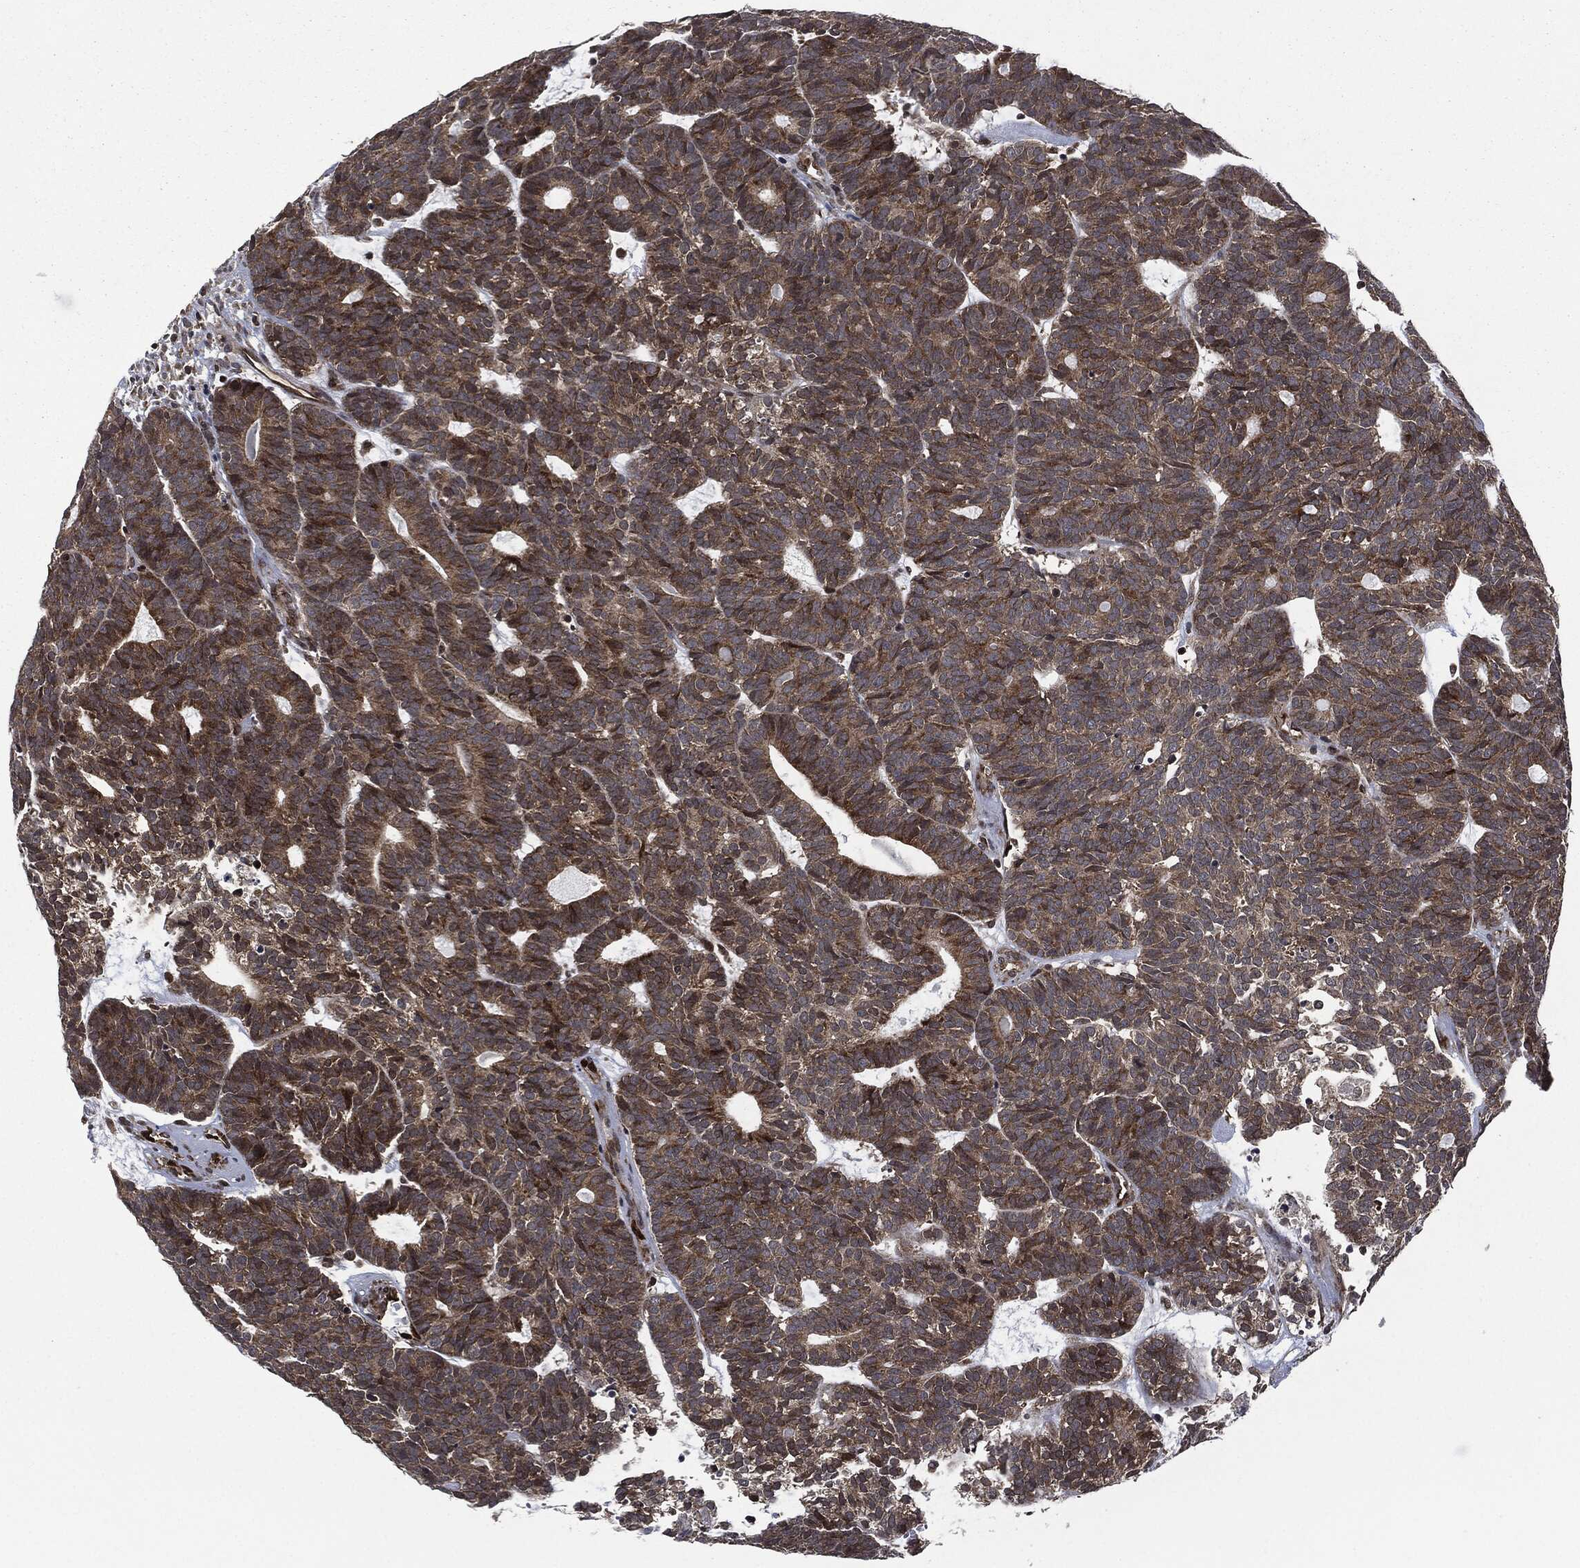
{"staining": {"intensity": "strong", "quantity": "25%-75%", "location": "cytoplasmic/membranous"}, "tissue": "head and neck cancer", "cell_type": "Tumor cells", "image_type": "cancer", "snomed": [{"axis": "morphology", "description": "Adenocarcinoma, NOS"}, {"axis": "topography", "description": "Head-Neck"}], "caption": "Immunohistochemical staining of human head and neck cancer shows high levels of strong cytoplasmic/membranous positivity in about 25%-75% of tumor cells. (DAB (3,3'-diaminobenzidine) = brown stain, brightfield microscopy at high magnification).", "gene": "HRAS", "patient": {"sex": "female", "age": 81}}